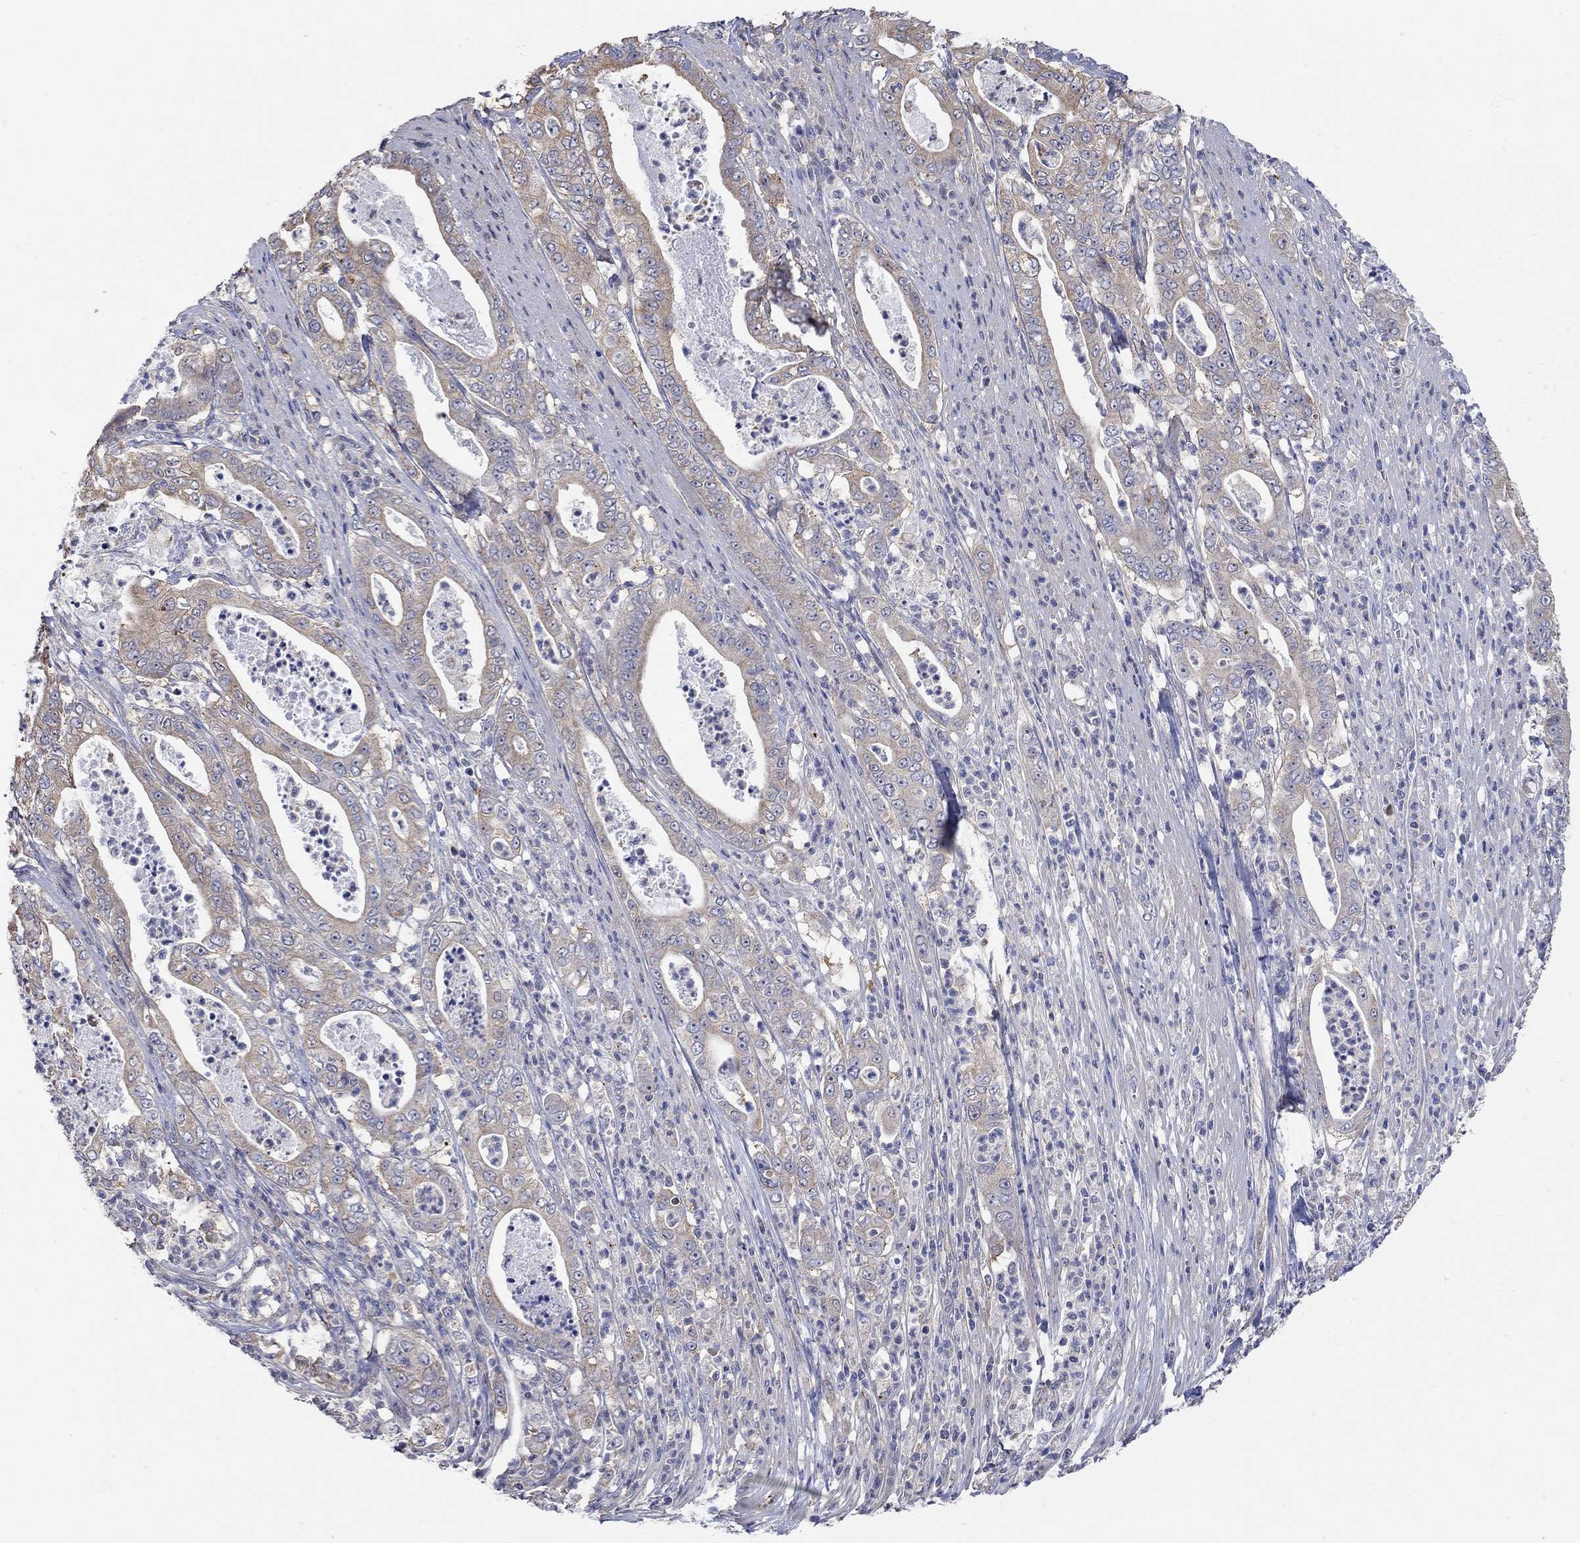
{"staining": {"intensity": "weak", "quantity": "25%-75%", "location": "cytoplasmic/membranous"}, "tissue": "pancreatic cancer", "cell_type": "Tumor cells", "image_type": "cancer", "snomed": [{"axis": "morphology", "description": "Adenocarcinoma, NOS"}, {"axis": "topography", "description": "Pancreas"}], "caption": "Approximately 25%-75% of tumor cells in adenocarcinoma (pancreatic) exhibit weak cytoplasmic/membranous protein staining as visualized by brown immunohistochemical staining.", "gene": "TEKT3", "patient": {"sex": "male", "age": 71}}